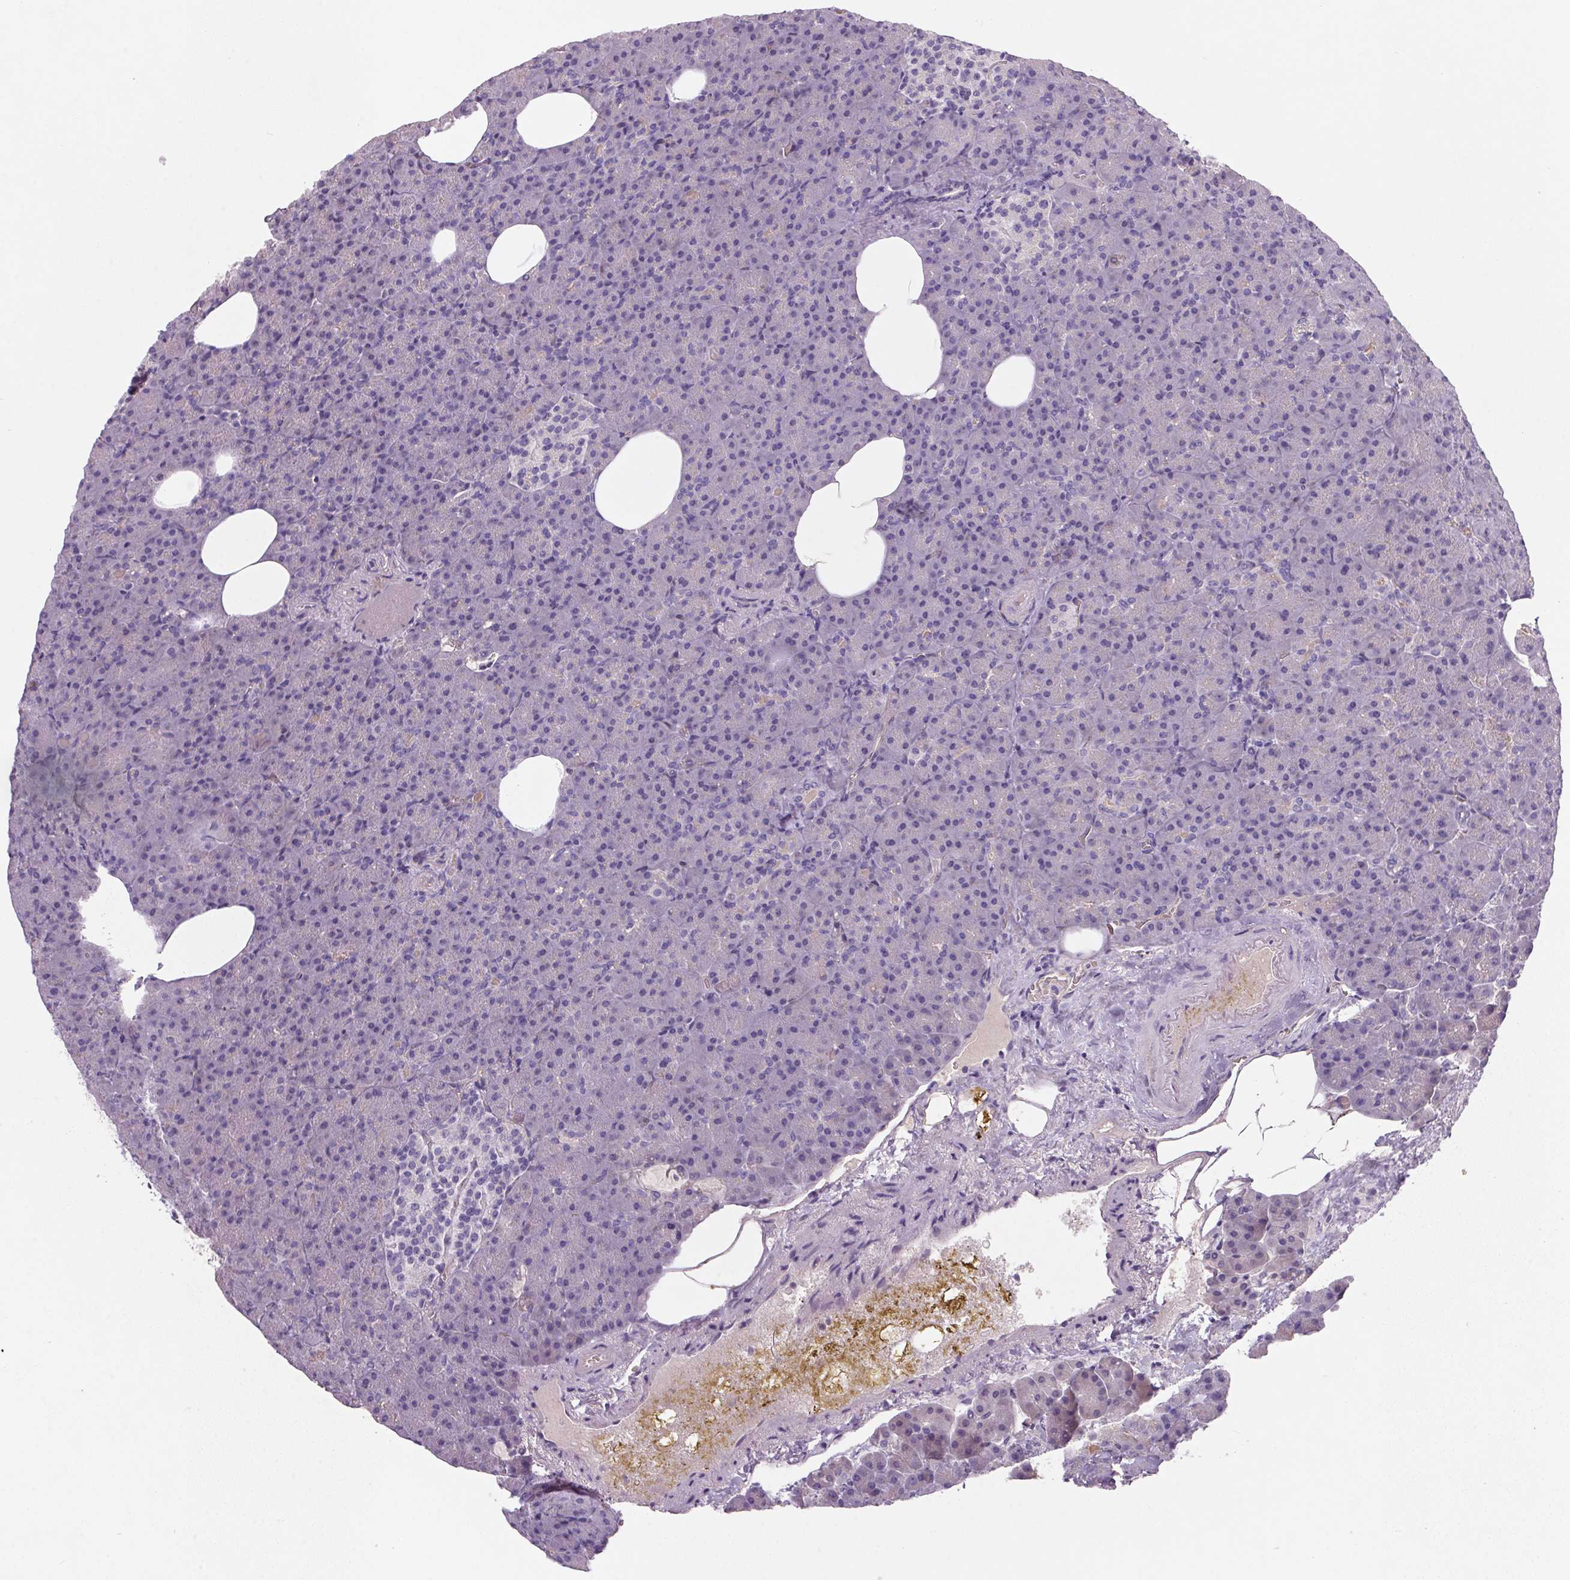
{"staining": {"intensity": "negative", "quantity": "none", "location": "none"}, "tissue": "pancreas", "cell_type": "Exocrine glandular cells", "image_type": "normal", "snomed": [{"axis": "morphology", "description": "Normal tissue, NOS"}, {"axis": "topography", "description": "Pancreas"}], "caption": "Immunohistochemistry (IHC) image of normal human pancreas stained for a protein (brown), which shows no staining in exocrine glandular cells. (Brightfield microscopy of DAB (3,3'-diaminobenzidine) immunohistochemistry (IHC) at high magnification).", "gene": "APOC4", "patient": {"sex": "female", "age": 74}}